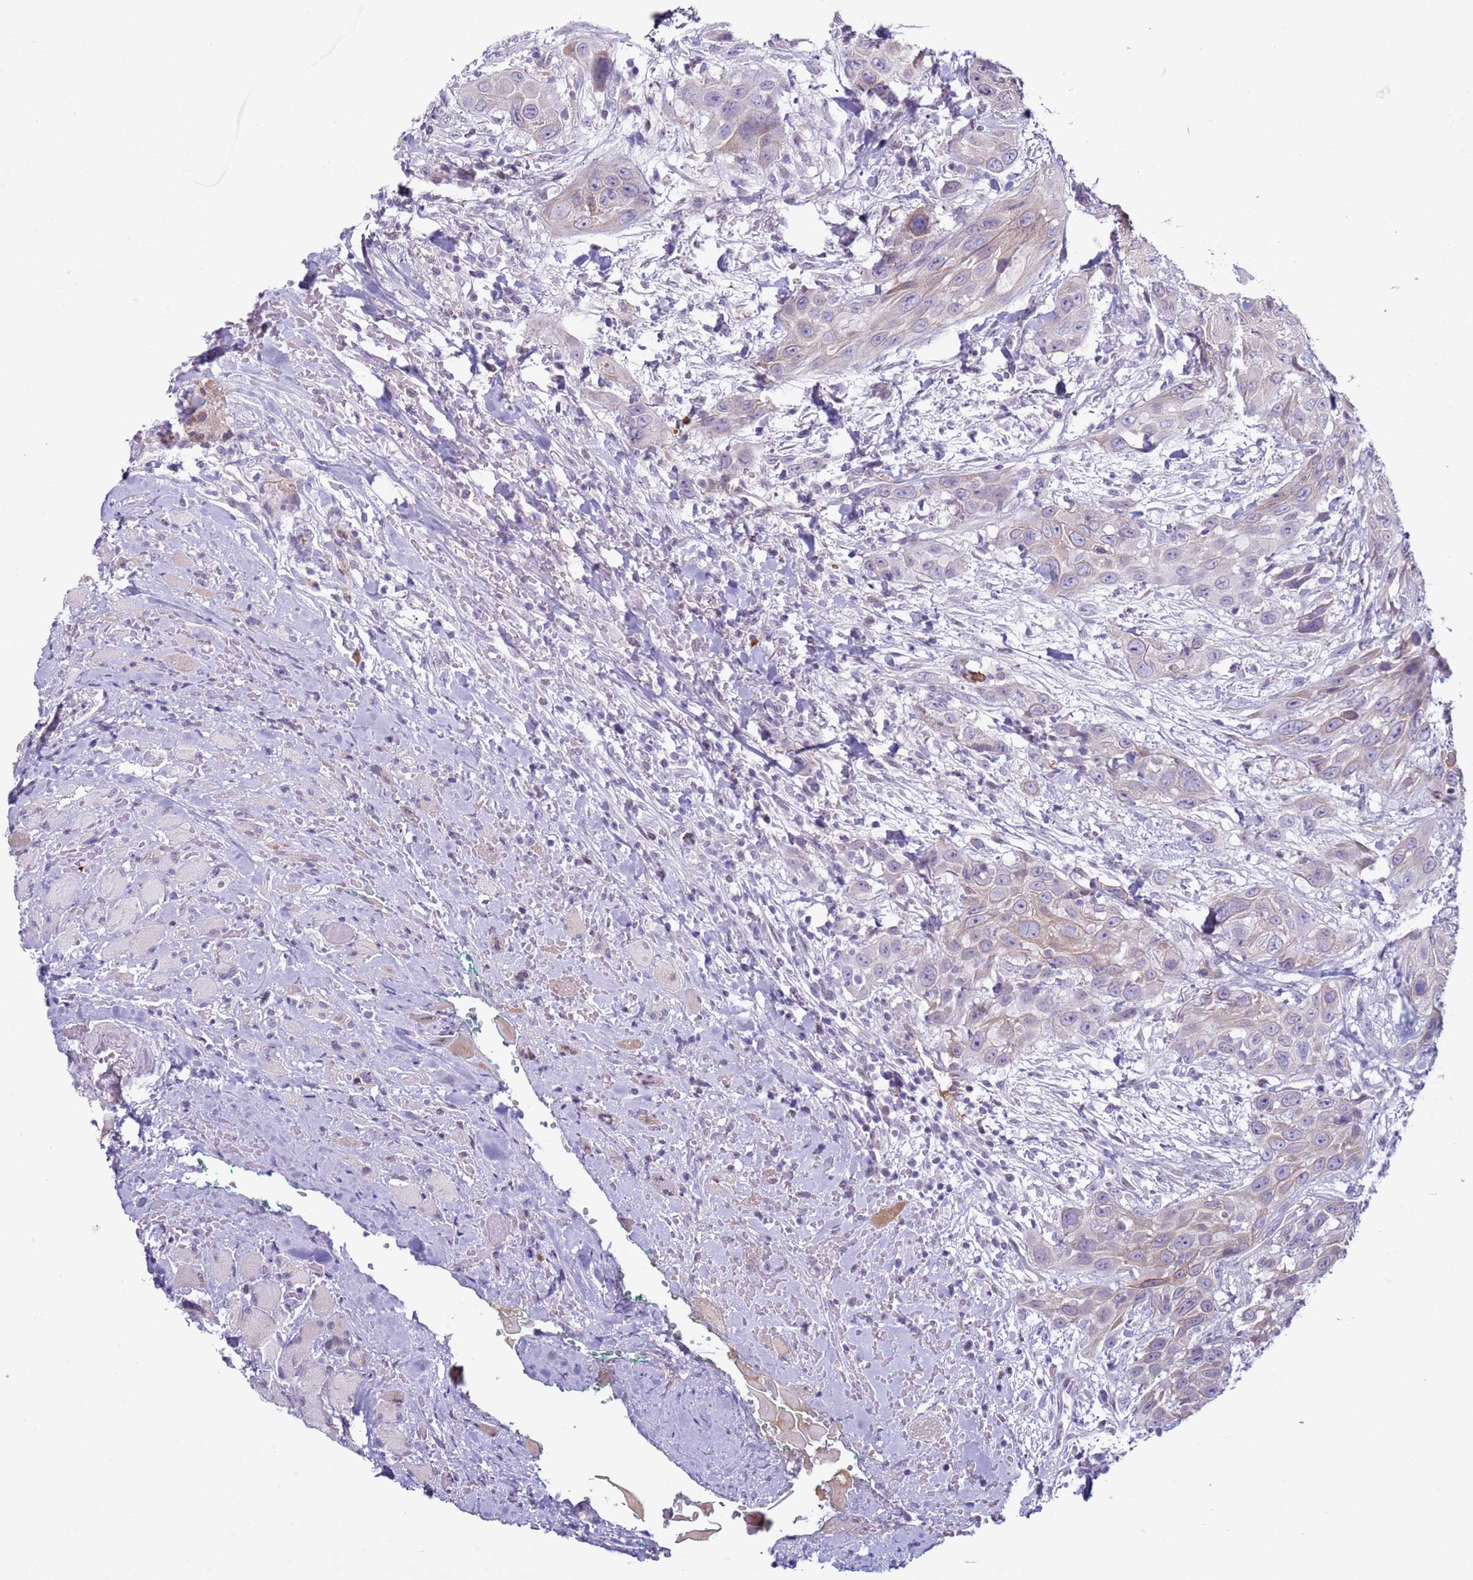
{"staining": {"intensity": "negative", "quantity": "none", "location": "none"}, "tissue": "head and neck cancer", "cell_type": "Tumor cells", "image_type": "cancer", "snomed": [{"axis": "morphology", "description": "Squamous cell carcinoma, NOS"}, {"axis": "topography", "description": "Head-Neck"}], "caption": "The photomicrograph demonstrates no significant expression in tumor cells of squamous cell carcinoma (head and neck). (DAB (3,3'-diaminobenzidine) IHC, high magnification).", "gene": "NPAP1", "patient": {"sex": "male", "age": 81}}